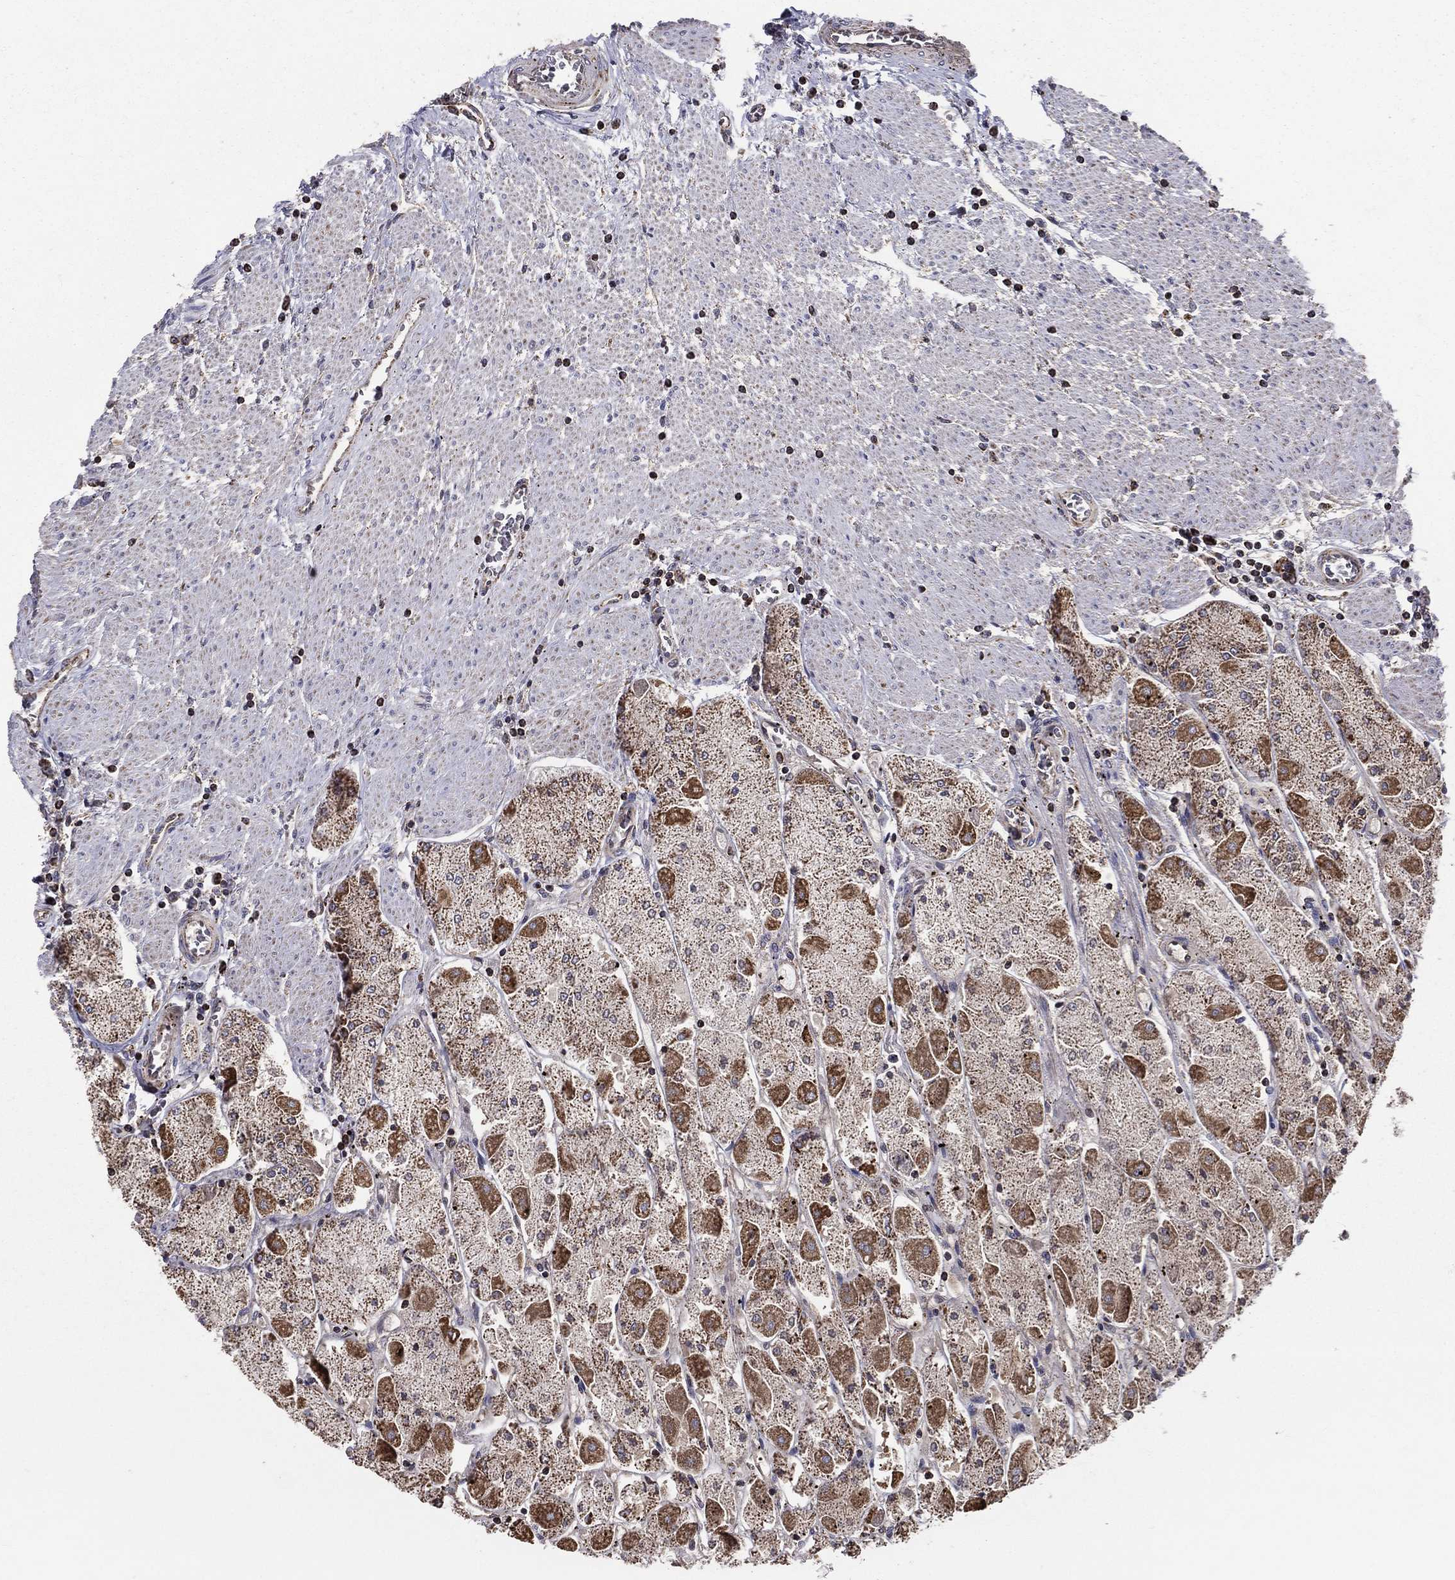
{"staining": {"intensity": "moderate", "quantity": "<25%", "location": "cytoplasmic/membranous"}, "tissue": "stomach", "cell_type": "Glandular cells", "image_type": "normal", "snomed": [{"axis": "morphology", "description": "Normal tissue, NOS"}, {"axis": "topography", "description": "Stomach"}], "caption": "Immunohistochemistry histopathology image of normal stomach: stomach stained using immunohistochemistry shows low levels of moderate protein expression localized specifically in the cytoplasmic/membranous of glandular cells, appearing as a cytoplasmic/membranous brown color.", "gene": "ENSG00000288684", "patient": {"sex": "male", "age": 70}}